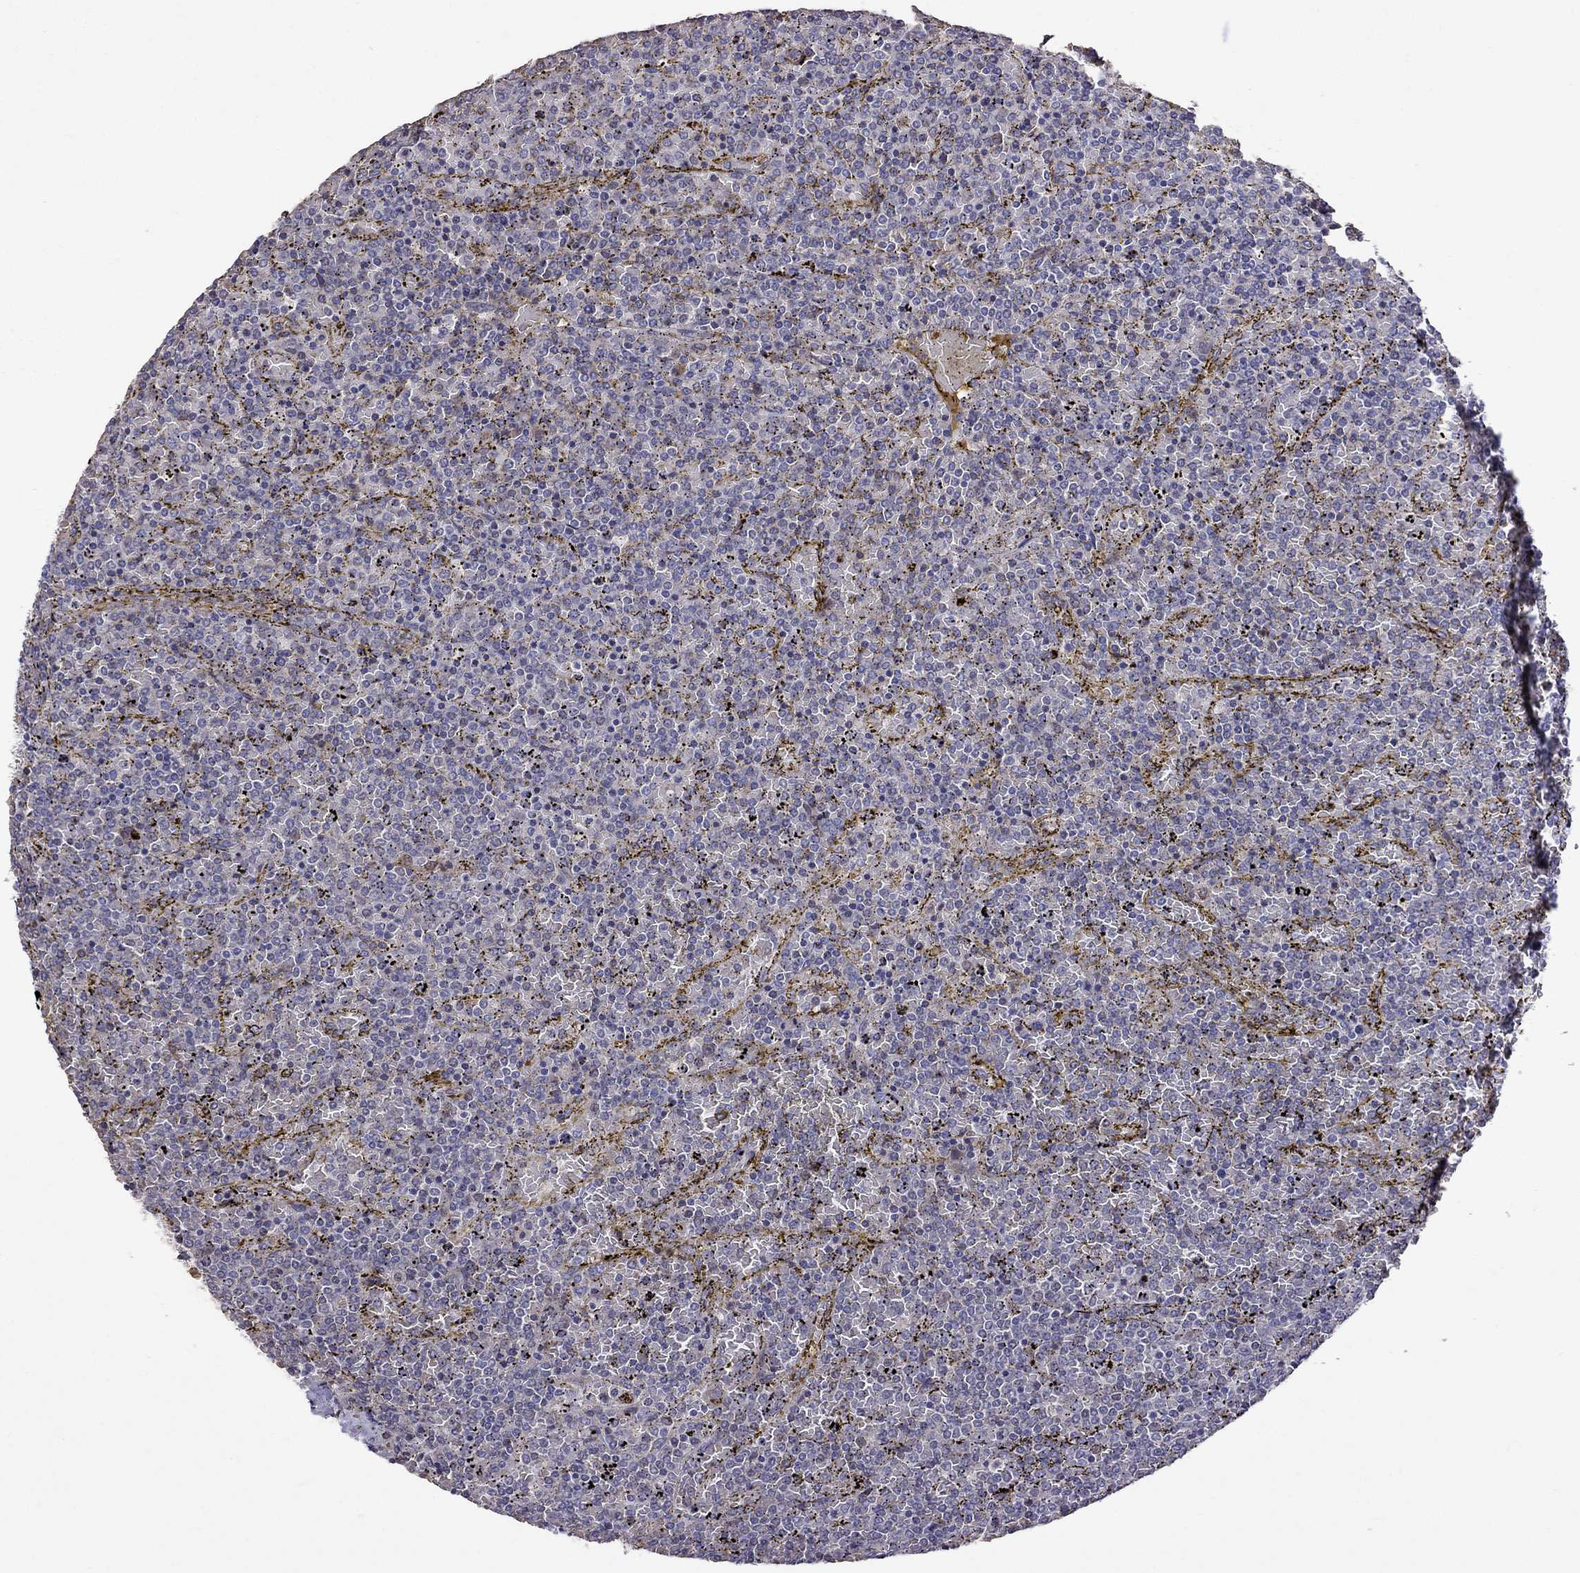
{"staining": {"intensity": "negative", "quantity": "none", "location": "none"}, "tissue": "lymphoma", "cell_type": "Tumor cells", "image_type": "cancer", "snomed": [{"axis": "morphology", "description": "Malignant lymphoma, non-Hodgkin's type, Low grade"}, {"axis": "topography", "description": "Spleen"}], "caption": "The image demonstrates no staining of tumor cells in malignant lymphoma, non-Hodgkin's type (low-grade).", "gene": "ADAM28", "patient": {"sex": "female", "age": 77}}